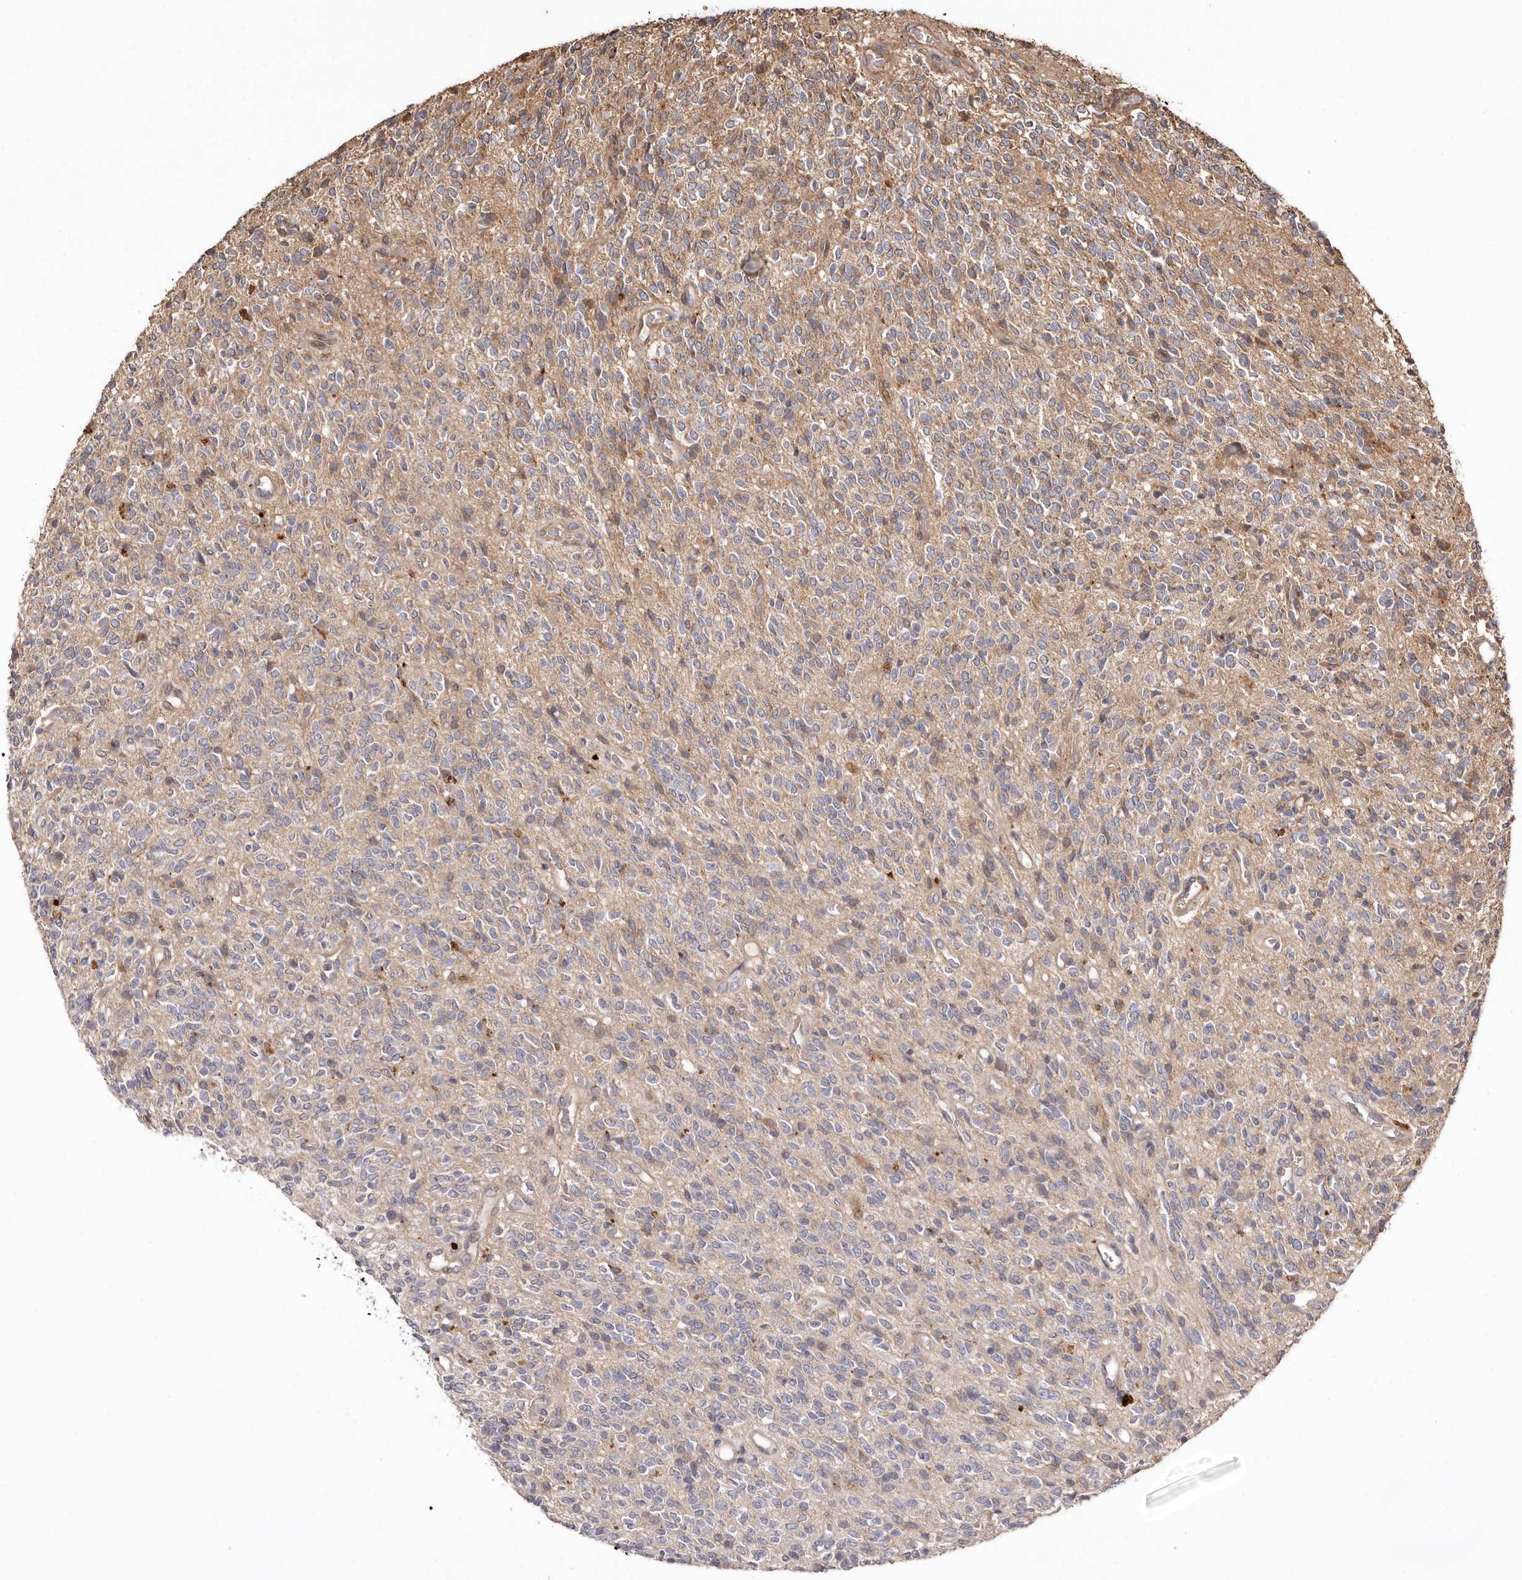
{"staining": {"intensity": "weak", "quantity": "<25%", "location": "cytoplasmic/membranous"}, "tissue": "glioma", "cell_type": "Tumor cells", "image_type": "cancer", "snomed": [{"axis": "morphology", "description": "Glioma, malignant, High grade"}, {"axis": "topography", "description": "Brain"}], "caption": "This histopathology image is of glioma stained with immunohistochemistry (IHC) to label a protein in brown with the nuclei are counter-stained blue. There is no staining in tumor cells.", "gene": "RWDD1", "patient": {"sex": "male", "age": 34}}